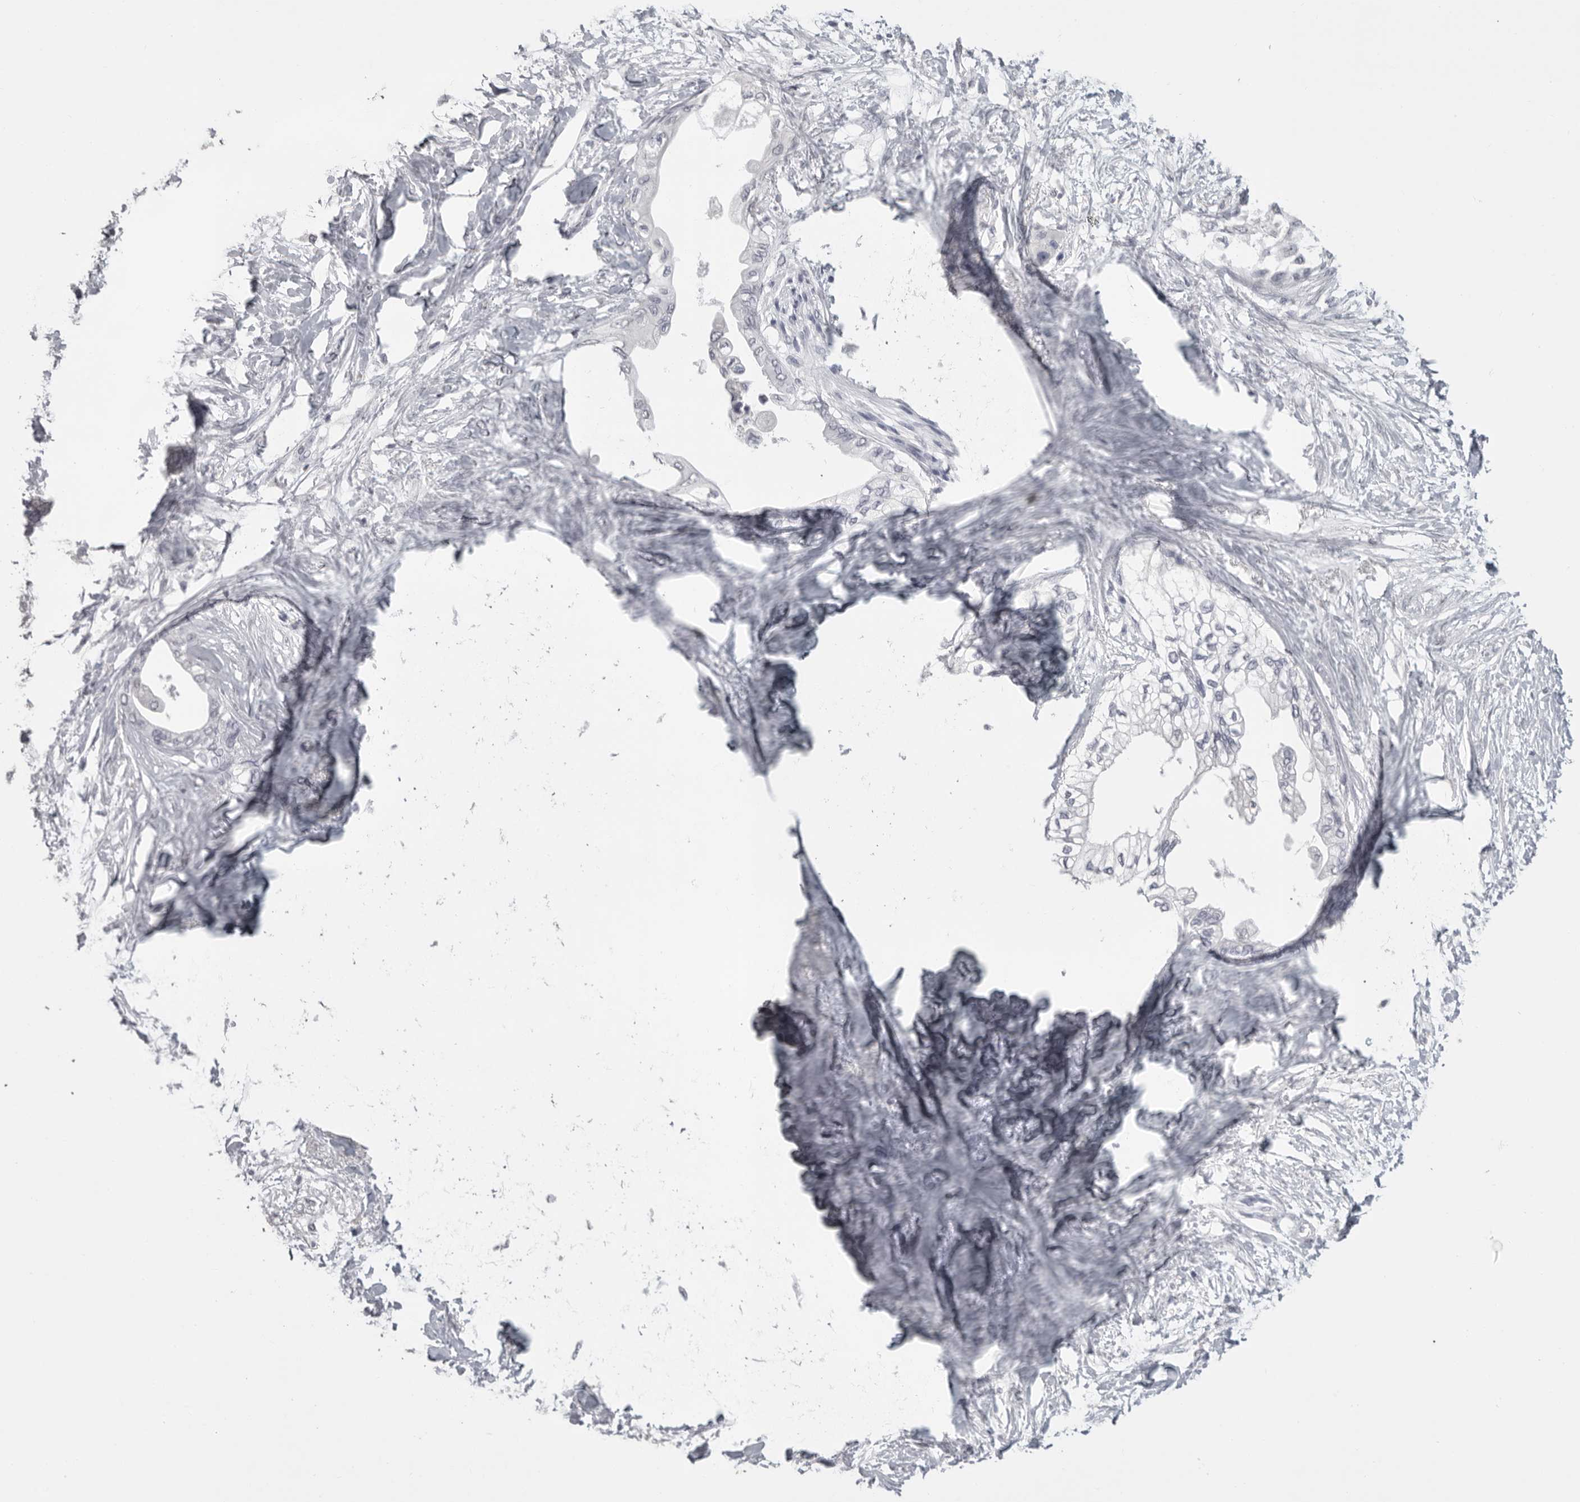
{"staining": {"intensity": "negative", "quantity": "none", "location": "none"}, "tissue": "pancreatic cancer", "cell_type": "Tumor cells", "image_type": "cancer", "snomed": [{"axis": "morphology", "description": "Normal tissue, NOS"}, {"axis": "morphology", "description": "Adenocarcinoma, NOS"}, {"axis": "topography", "description": "Pancreas"}, {"axis": "topography", "description": "Duodenum"}], "caption": "An IHC micrograph of pancreatic cancer is shown. There is no staining in tumor cells of pancreatic cancer. (Stains: DAB (3,3'-diaminobenzidine) immunohistochemistry (IHC) with hematoxylin counter stain, Microscopy: brightfield microscopy at high magnification).", "gene": "GNLY", "patient": {"sex": "female", "age": 60}}